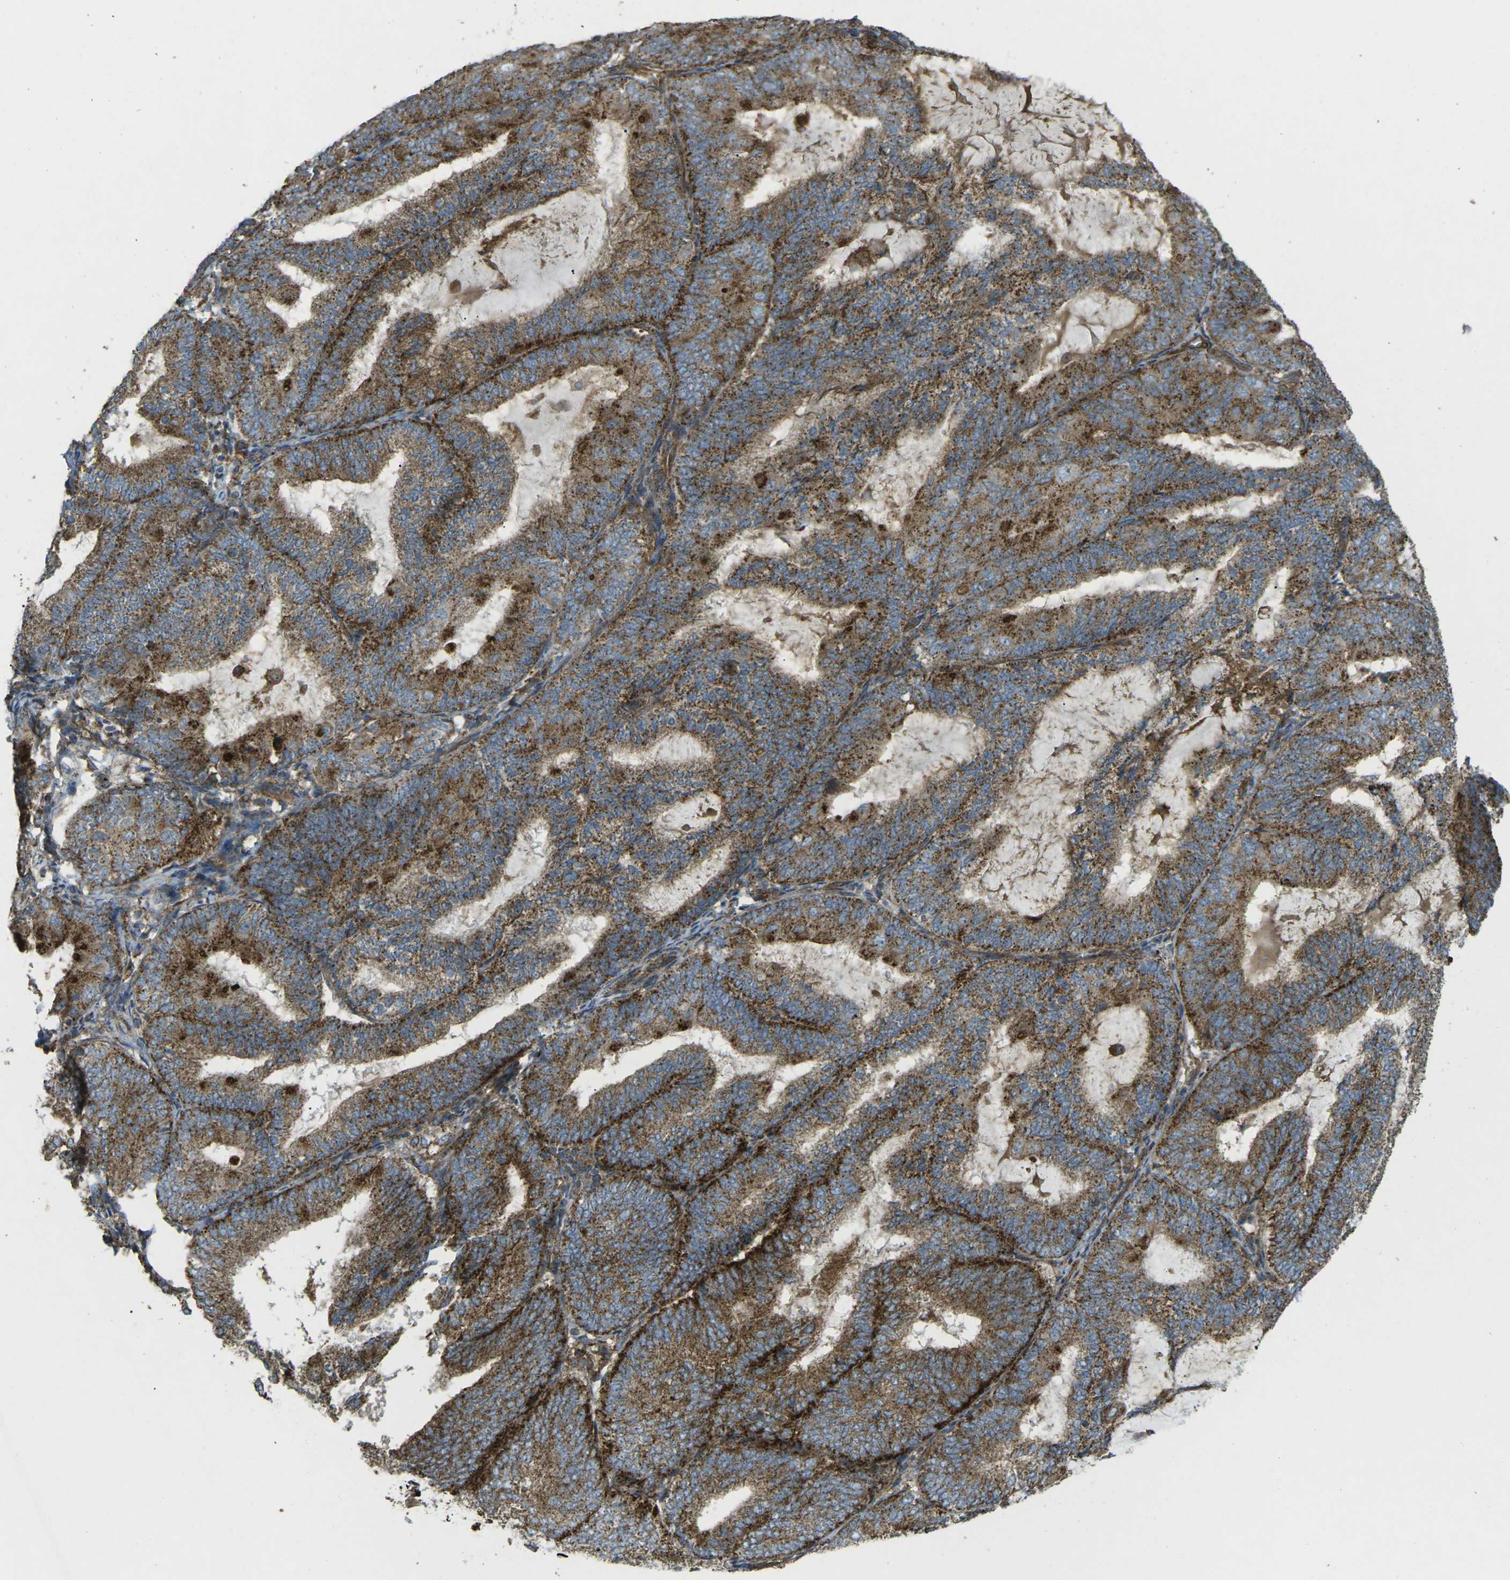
{"staining": {"intensity": "moderate", "quantity": ">75%", "location": "cytoplasmic/membranous"}, "tissue": "endometrial cancer", "cell_type": "Tumor cells", "image_type": "cancer", "snomed": [{"axis": "morphology", "description": "Adenocarcinoma, NOS"}, {"axis": "topography", "description": "Endometrium"}], "caption": "Immunohistochemical staining of endometrial adenocarcinoma reveals medium levels of moderate cytoplasmic/membranous protein staining in about >75% of tumor cells.", "gene": "CHMP3", "patient": {"sex": "female", "age": 81}}